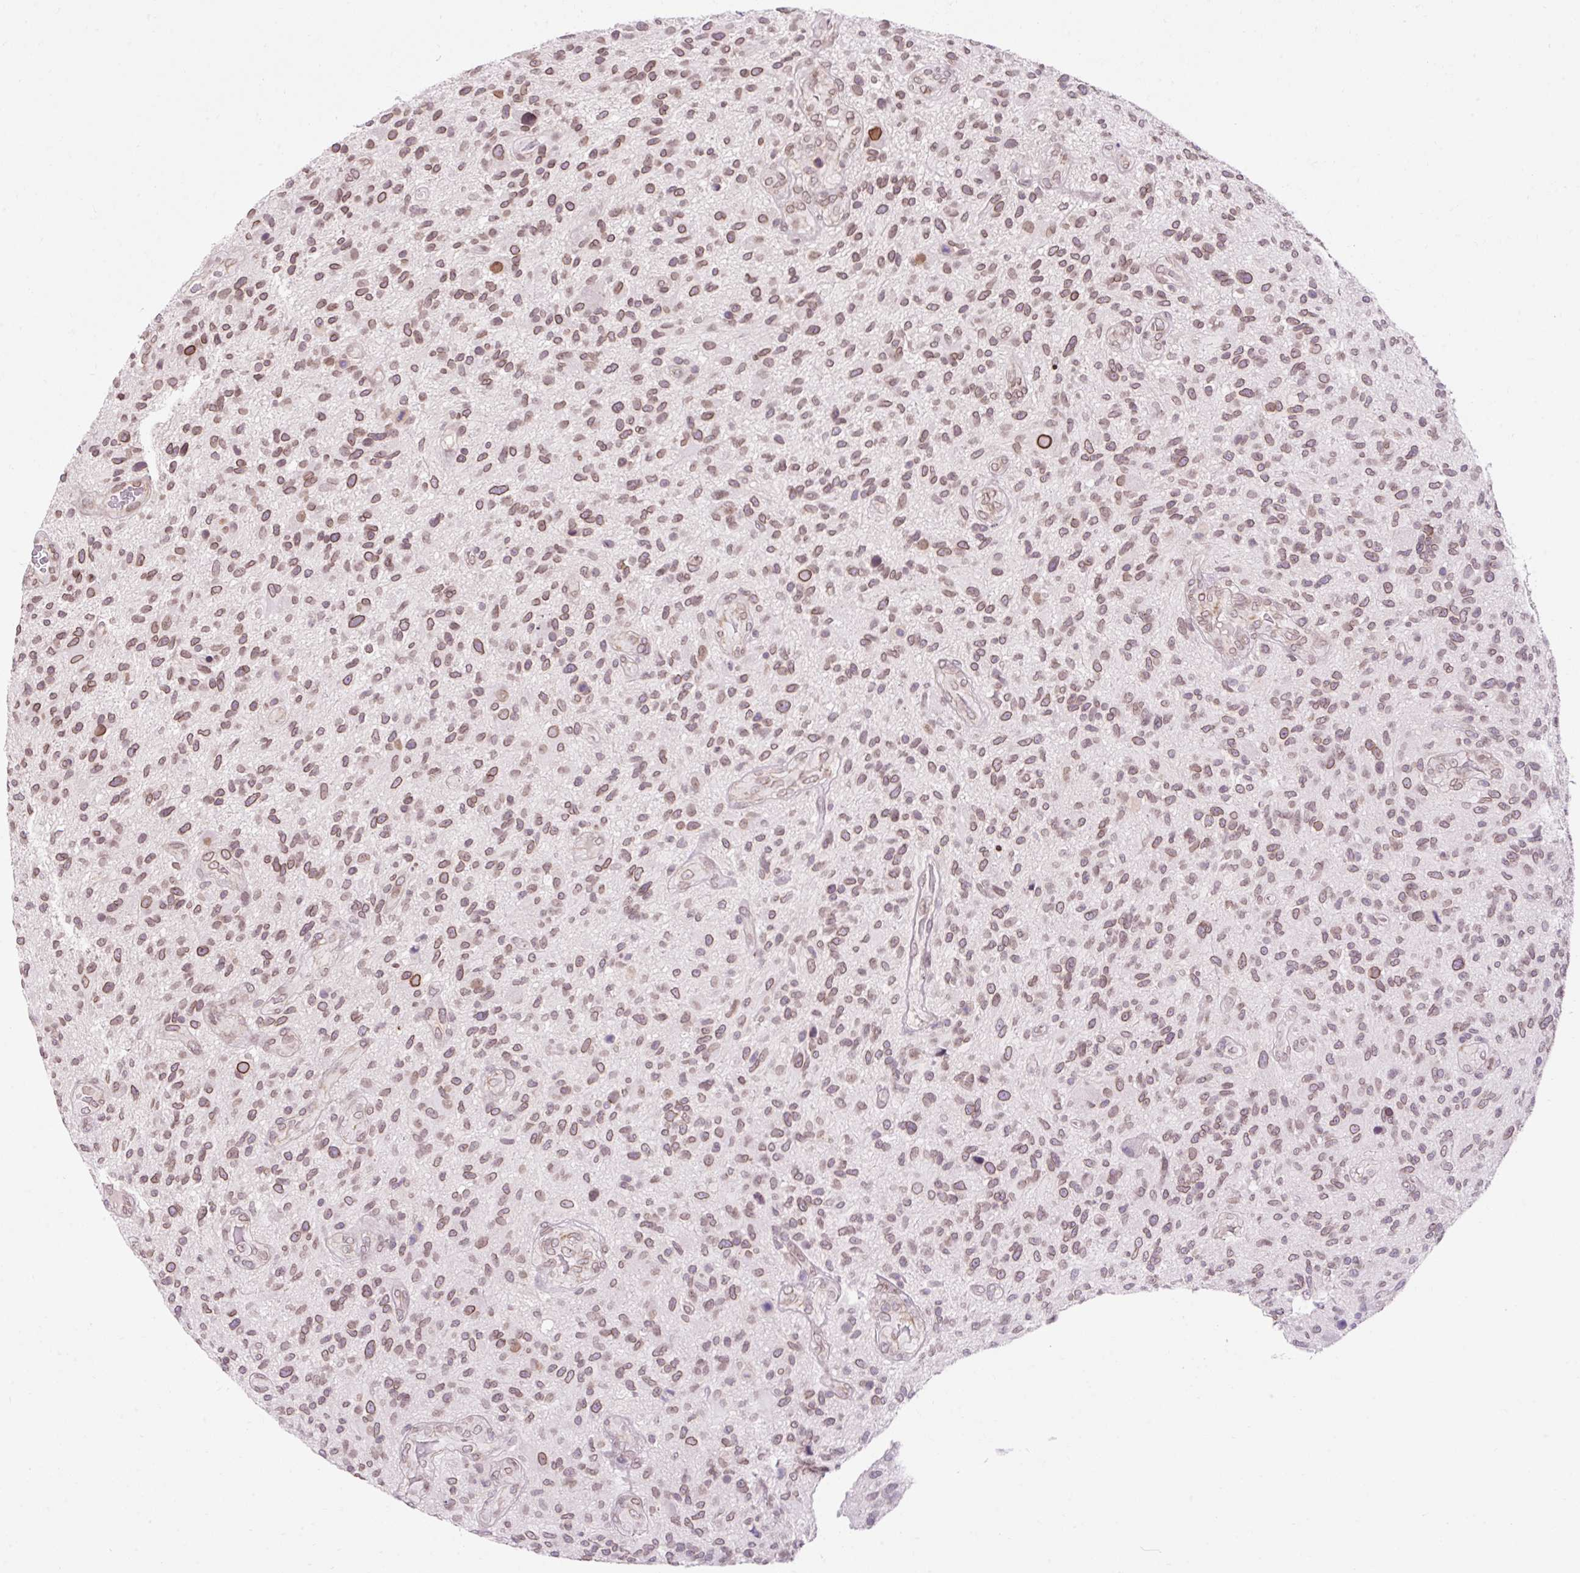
{"staining": {"intensity": "weak", "quantity": ">75%", "location": "cytoplasmic/membranous,nuclear"}, "tissue": "glioma", "cell_type": "Tumor cells", "image_type": "cancer", "snomed": [{"axis": "morphology", "description": "Glioma, malignant, High grade"}, {"axis": "topography", "description": "Brain"}], "caption": "The image demonstrates immunohistochemical staining of glioma. There is weak cytoplasmic/membranous and nuclear expression is seen in approximately >75% of tumor cells. Using DAB (brown) and hematoxylin (blue) stains, captured at high magnification using brightfield microscopy.", "gene": "ZNF610", "patient": {"sex": "male", "age": 47}}